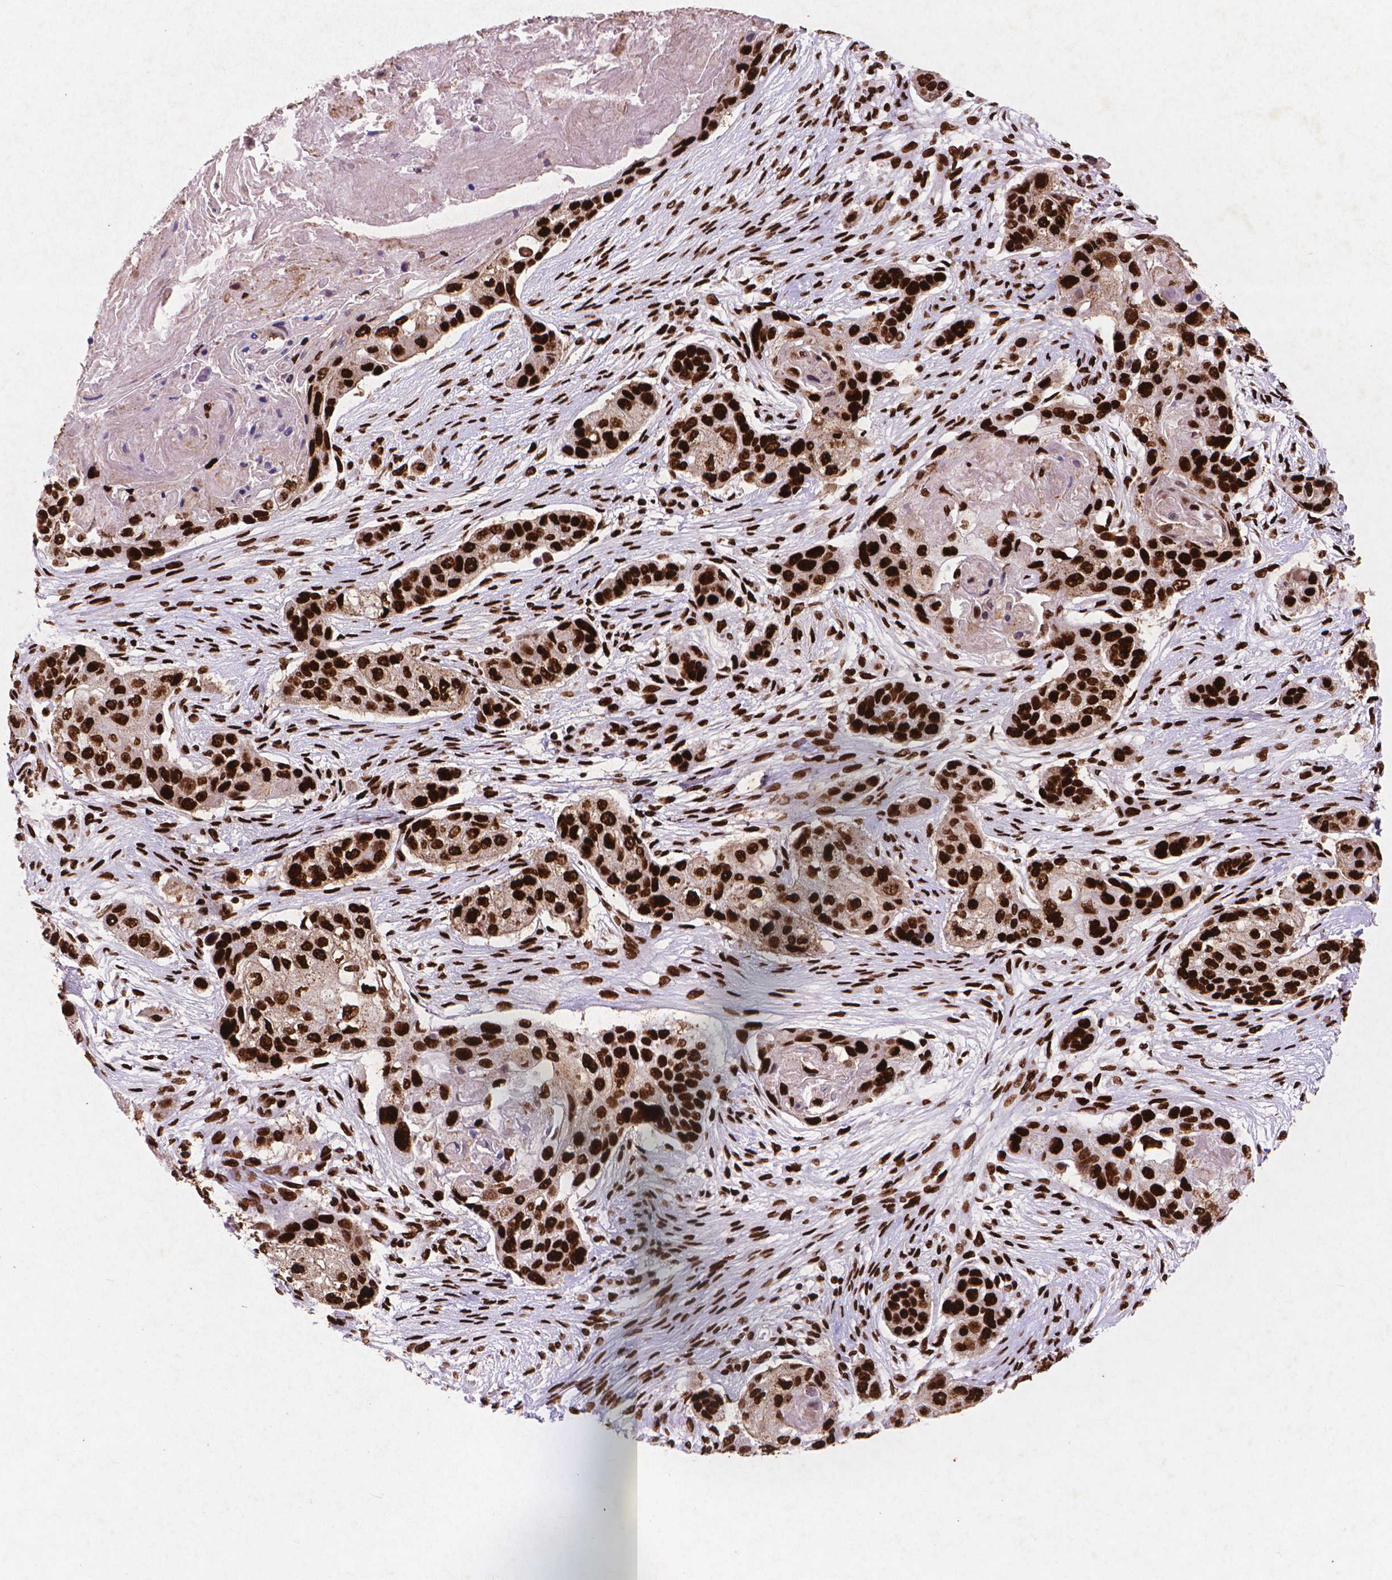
{"staining": {"intensity": "strong", "quantity": ">75%", "location": "nuclear"}, "tissue": "lung cancer", "cell_type": "Tumor cells", "image_type": "cancer", "snomed": [{"axis": "morphology", "description": "Squamous cell carcinoma, NOS"}, {"axis": "topography", "description": "Lung"}], "caption": "Brown immunohistochemical staining in squamous cell carcinoma (lung) displays strong nuclear staining in about >75% of tumor cells.", "gene": "CITED2", "patient": {"sex": "male", "age": 69}}